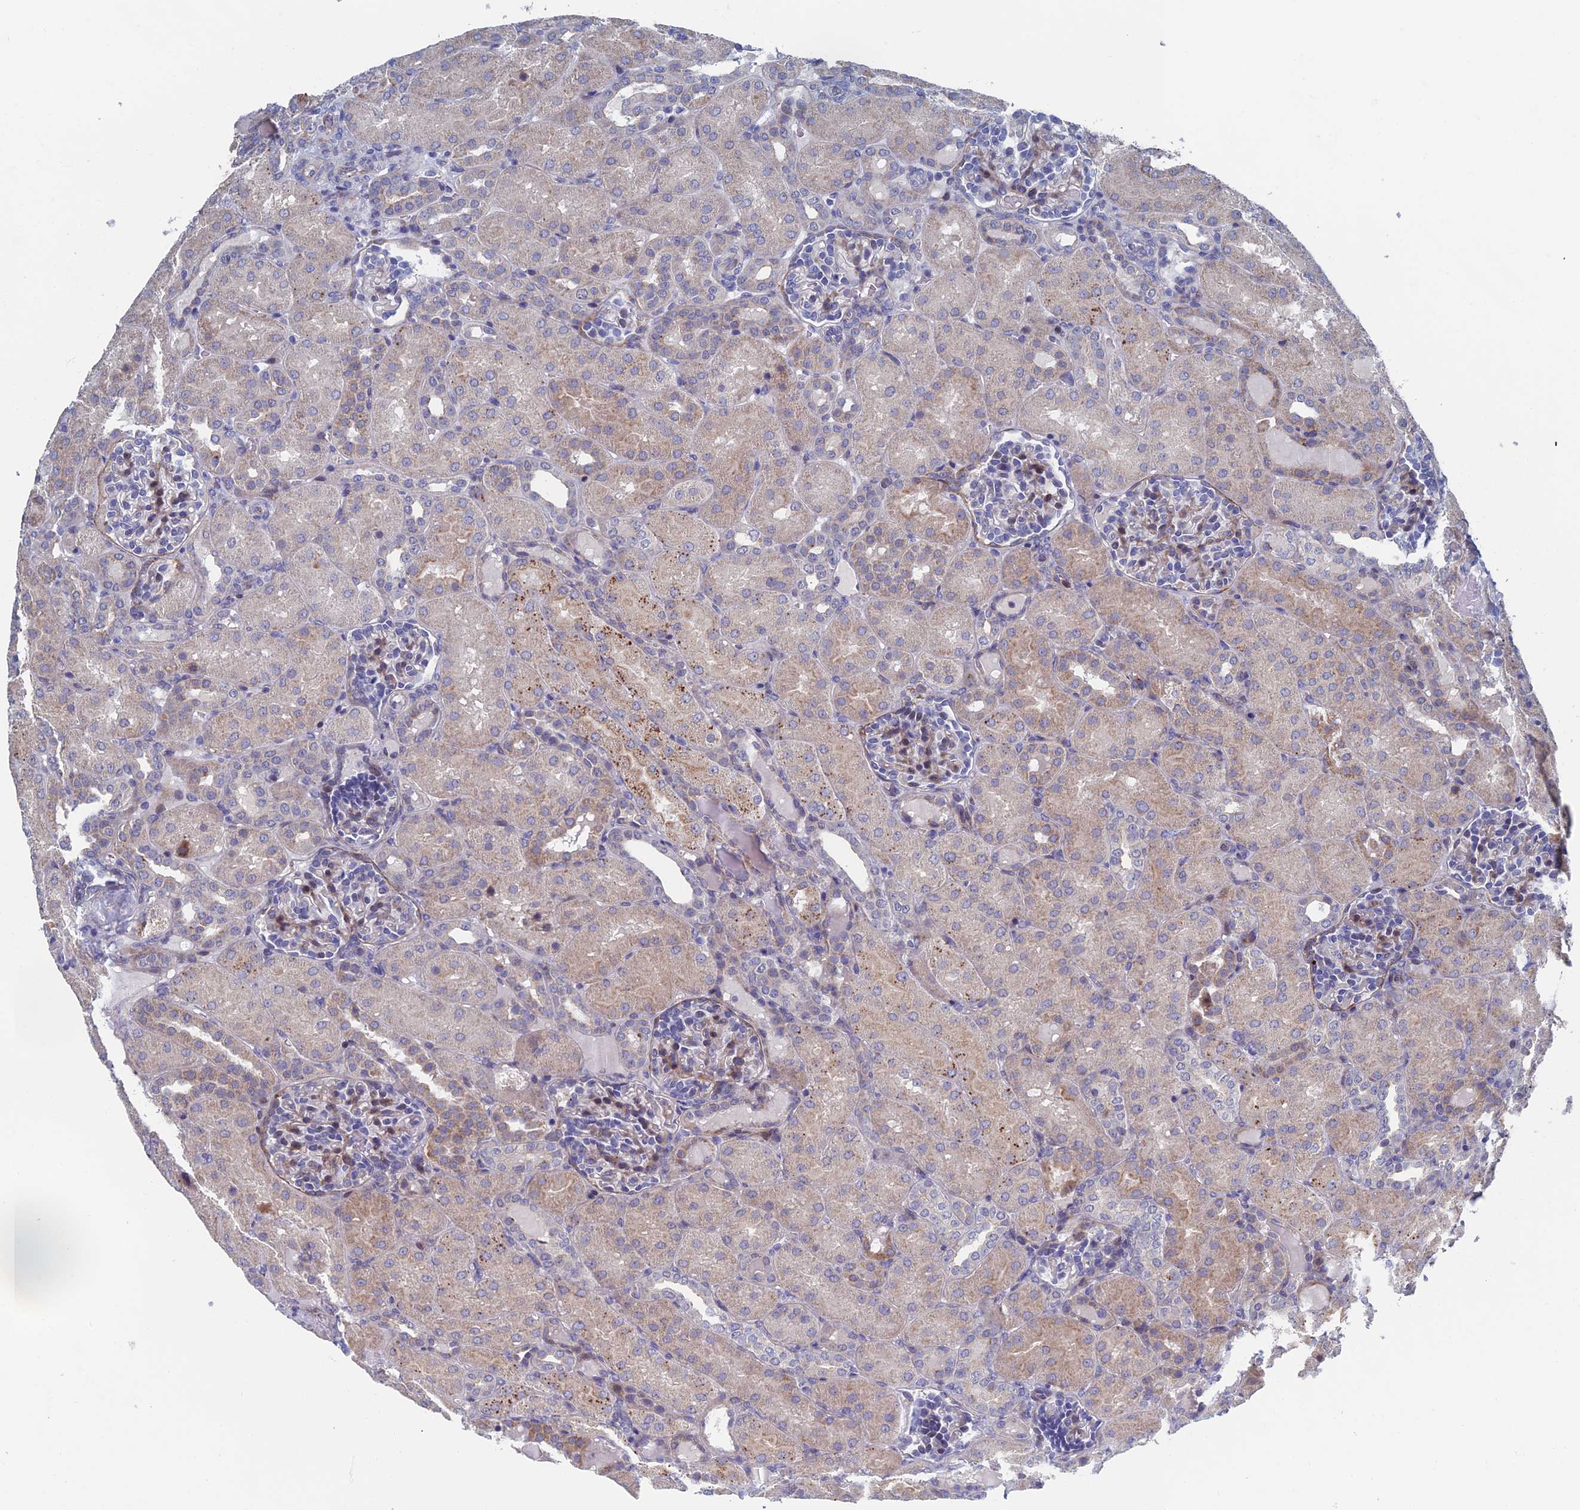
{"staining": {"intensity": "negative", "quantity": "none", "location": "none"}, "tissue": "kidney", "cell_type": "Cells in glomeruli", "image_type": "normal", "snomed": [{"axis": "morphology", "description": "Normal tissue, NOS"}, {"axis": "topography", "description": "Kidney"}], "caption": "This is a histopathology image of immunohistochemistry staining of benign kidney, which shows no staining in cells in glomeruli.", "gene": "GTF2IRD1", "patient": {"sex": "male", "age": 1}}